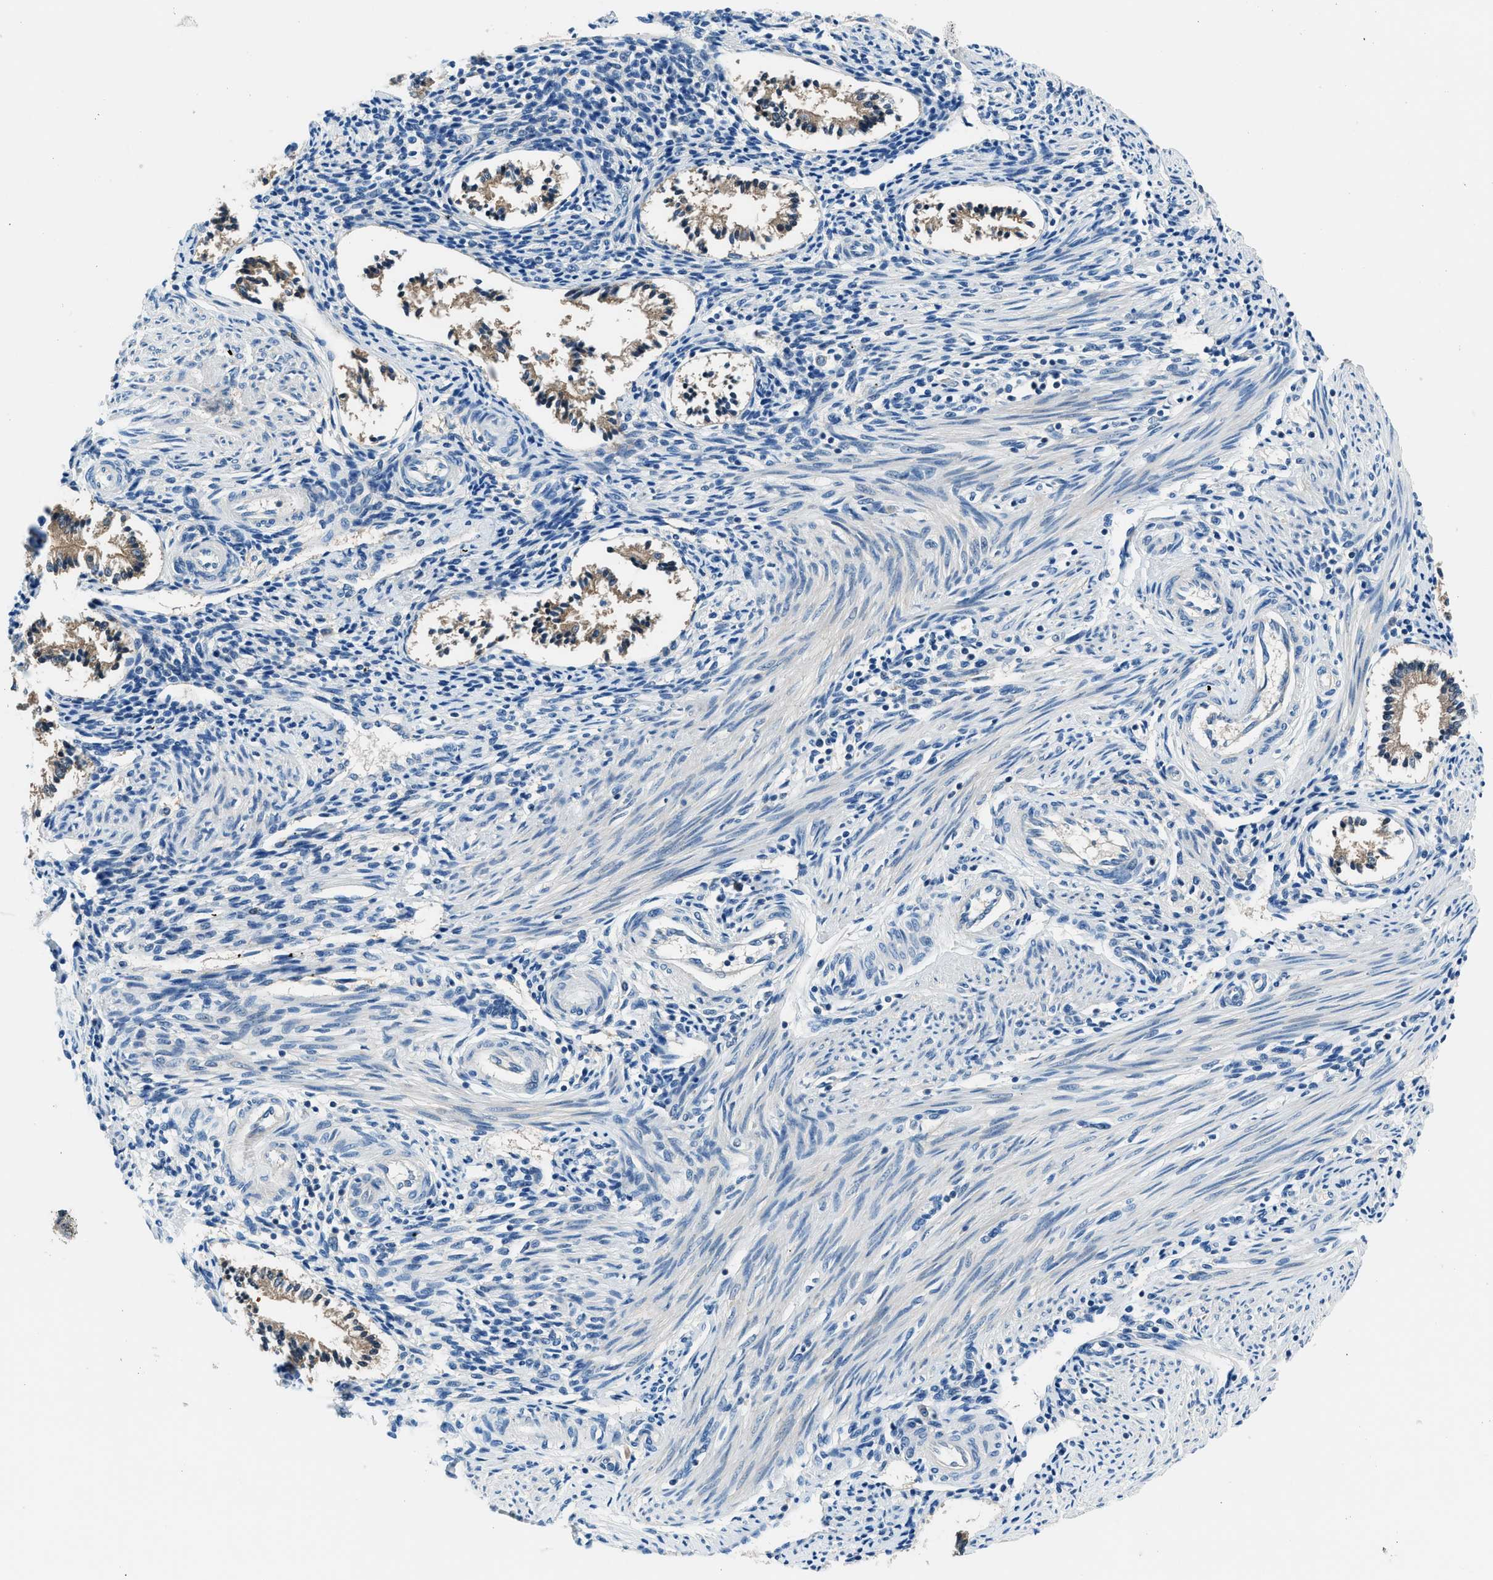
{"staining": {"intensity": "negative", "quantity": "none", "location": "none"}, "tissue": "endometrium", "cell_type": "Cells in endometrial stroma", "image_type": "normal", "snomed": [{"axis": "morphology", "description": "Normal tissue, NOS"}, {"axis": "topography", "description": "Endometrium"}], "caption": "A photomicrograph of human endometrium is negative for staining in cells in endometrial stroma. (DAB immunohistochemistry with hematoxylin counter stain).", "gene": "ACP1", "patient": {"sex": "female", "age": 42}}